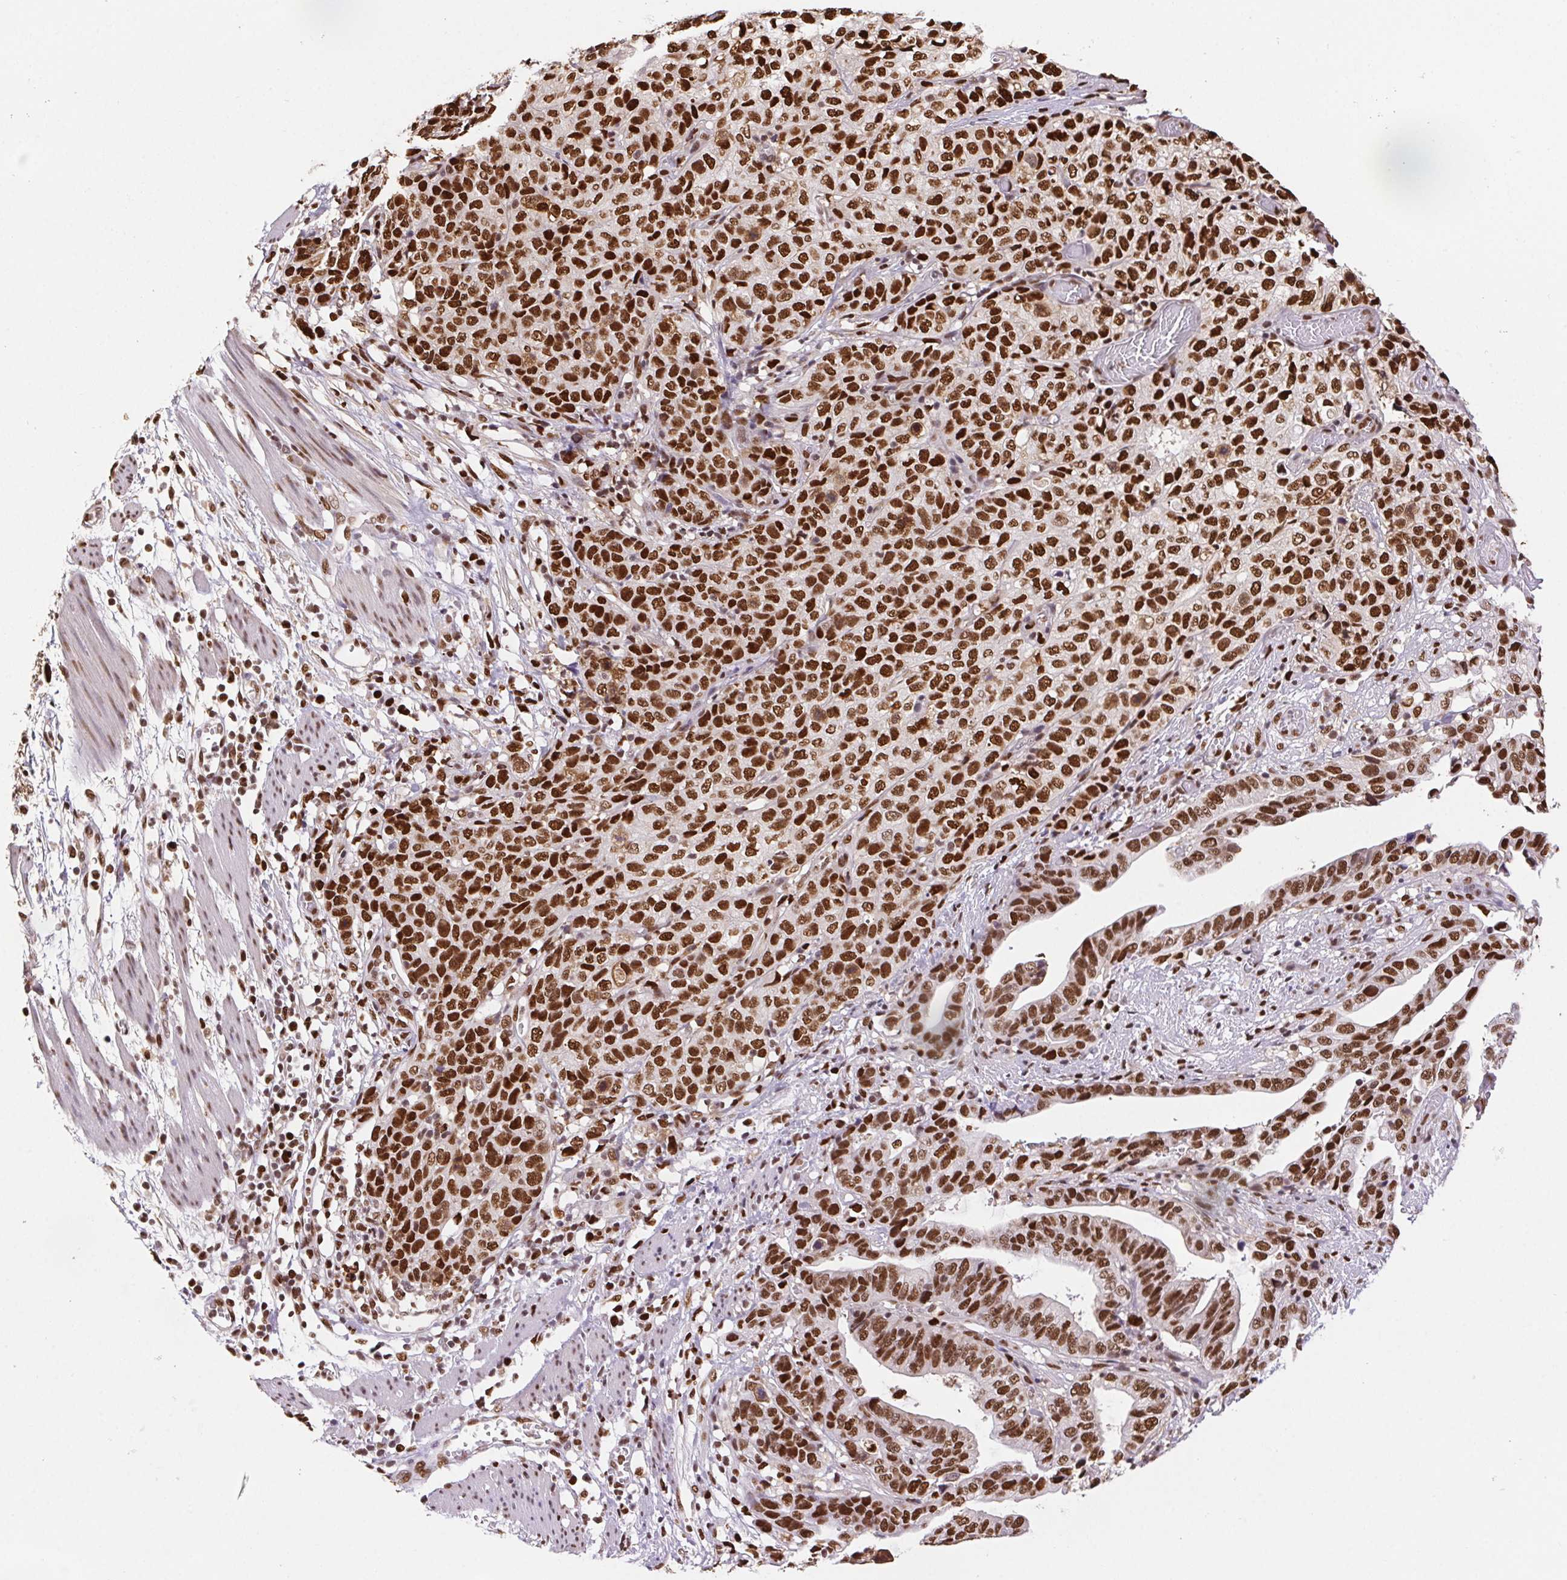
{"staining": {"intensity": "strong", "quantity": ">75%", "location": "nuclear"}, "tissue": "stomach cancer", "cell_type": "Tumor cells", "image_type": "cancer", "snomed": [{"axis": "morphology", "description": "Adenocarcinoma, NOS"}, {"axis": "topography", "description": "Stomach, upper"}], "caption": "A photomicrograph showing strong nuclear positivity in approximately >75% of tumor cells in stomach adenocarcinoma, as visualized by brown immunohistochemical staining.", "gene": "SET", "patient": {"sex": "female", "age": 67}}